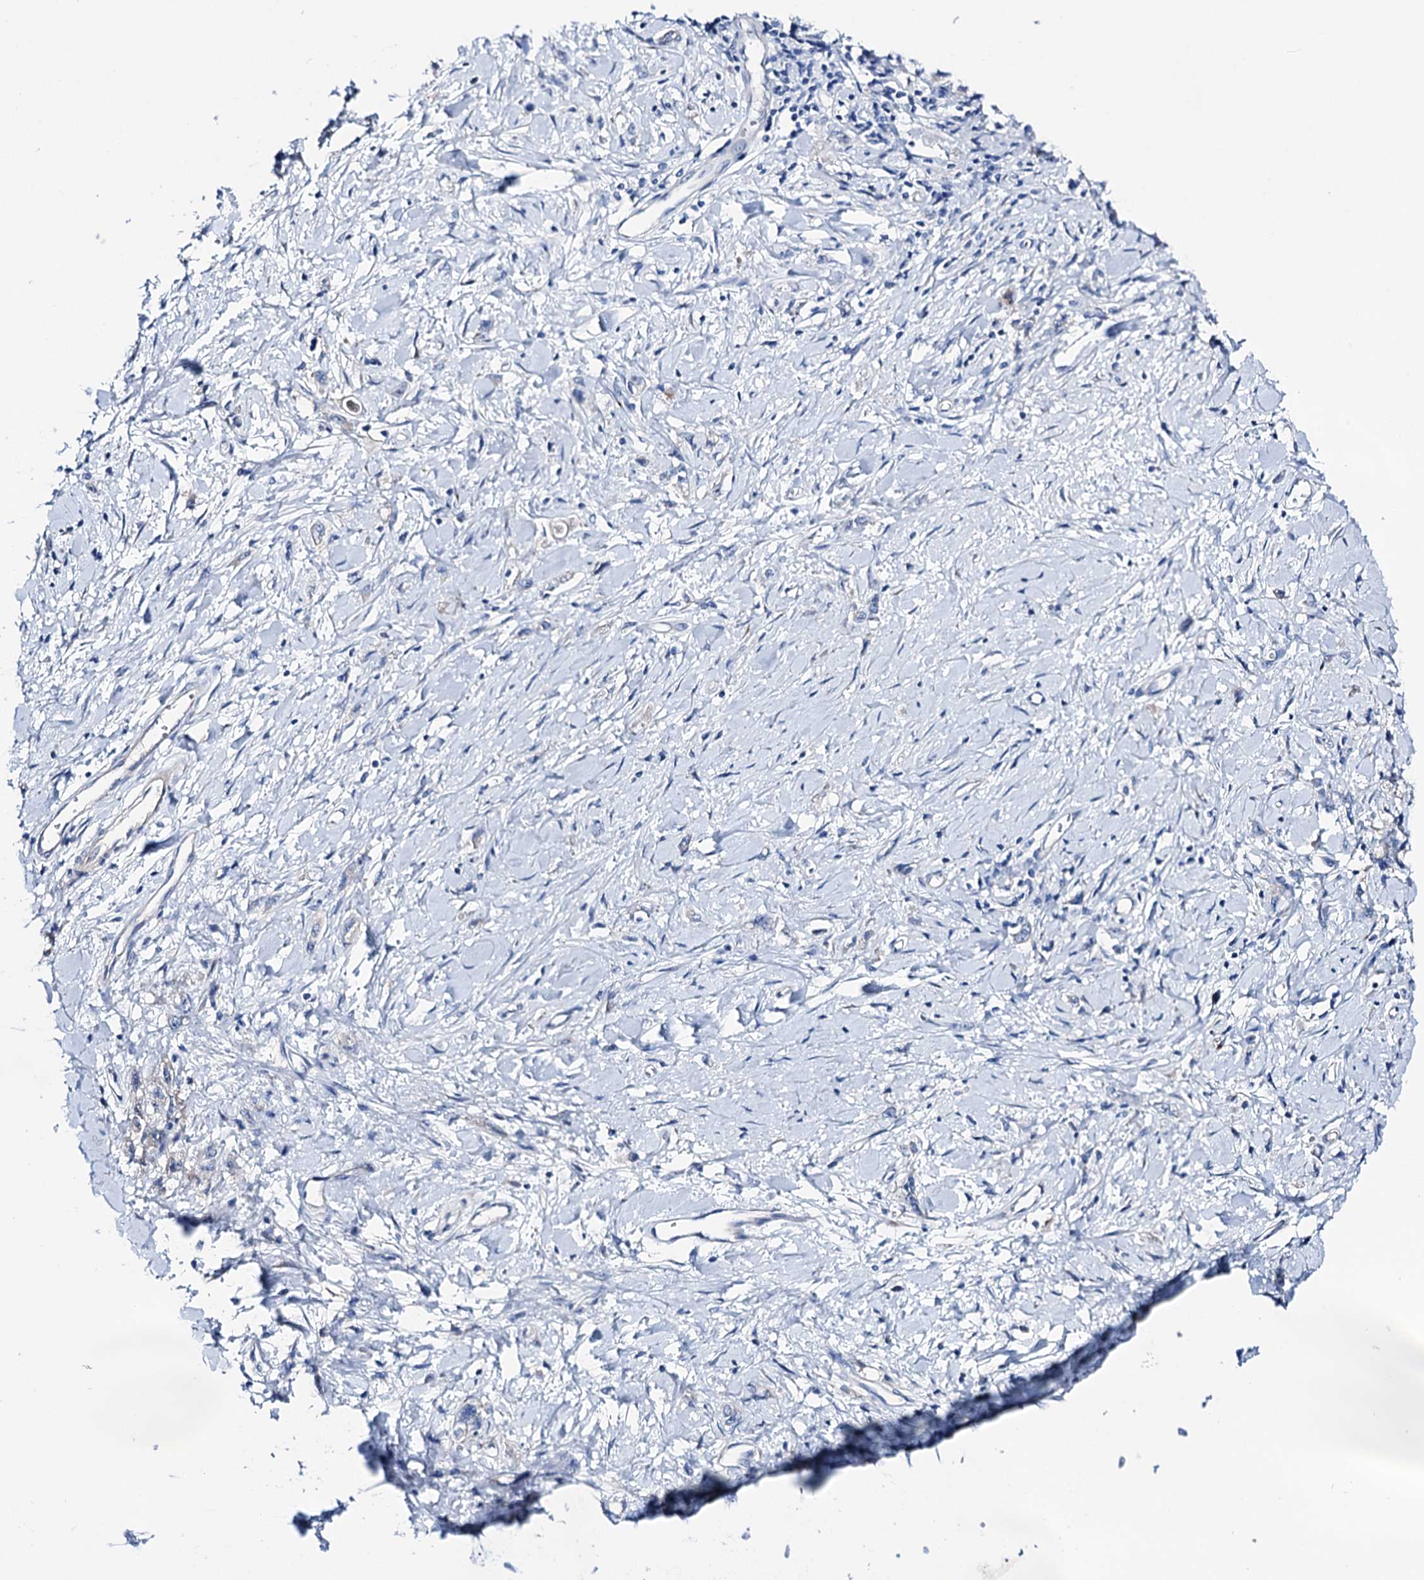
{"staining": {"intensity": "negative", "quantity": "none", "location": "none"}, "tissue": "stomach cancer", "cell_type": "Tumor cells", "image_type": "cancer", "snomed": [{"axis": "morphology", "description": "Adenocarcinoma, NOS"}, {"axis": "topography", "description": "Stomach"}], "caption": "Tumor cells show no significant staining in stomach adenocarcinoma.", "gene": "SHROOM1", "patient": {"sex": "female", "age": 76}}